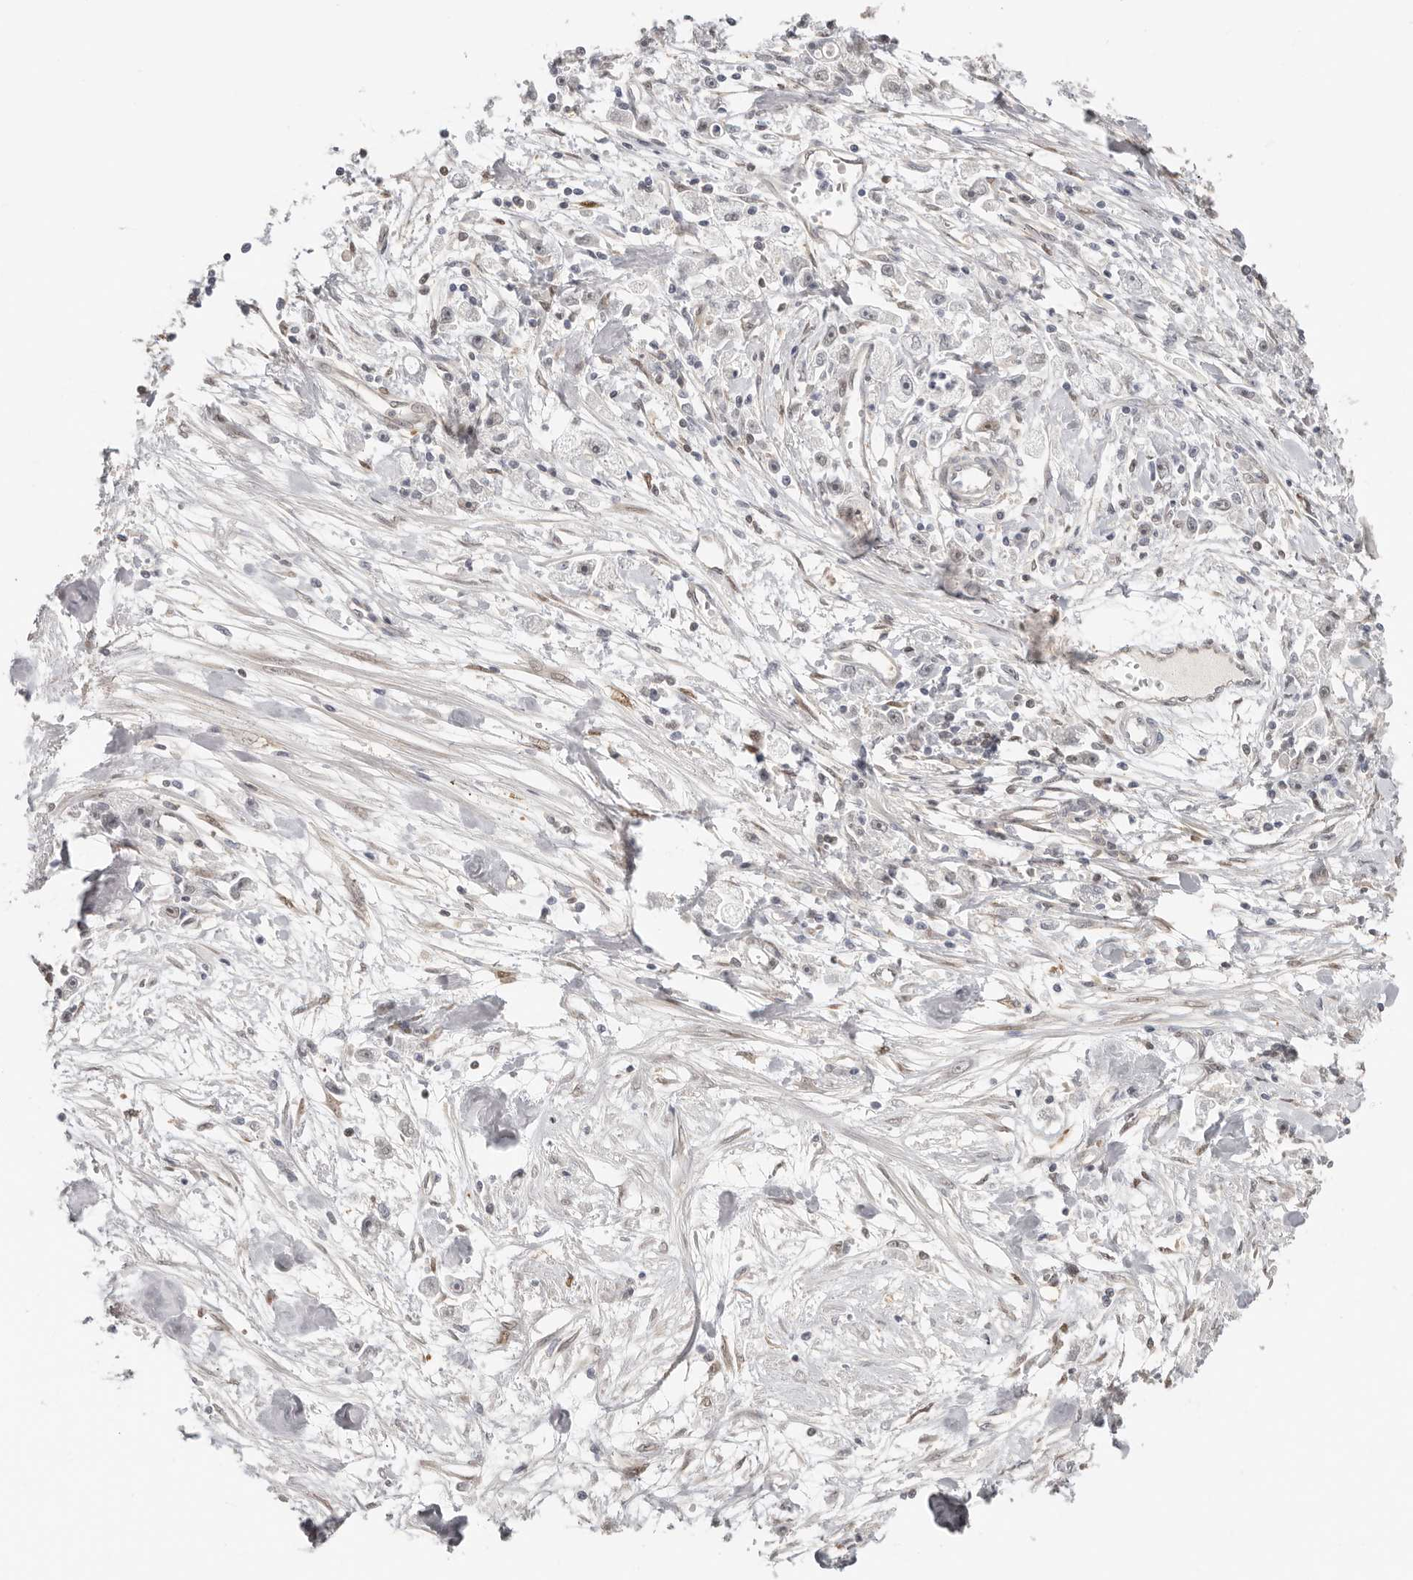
{"staining": {"intensity": "moderate", "quantity": "<25%", "location": "nuclear"}, "tissue": "stomach cancer", "cell_type": "Tumor cells", "image_type": "cancer", "snomed": [{"axis": "morphology", "description": "Adenocarcinoma, NOS"}, {"axis": "topography", "description": "Stomach"}], "caption": "Tumor cells exhibit moderate nuclear expression in about <25% of cells in adenocarcinoma (stomach). Using DAB (3,3'-diaminobenzidine) (brown) and hematoxylin (blue) stains, captured at high magnification using brightfield microscopy.", "gene": "LARP7", "patient": {"sex": "female", "age": 59}}